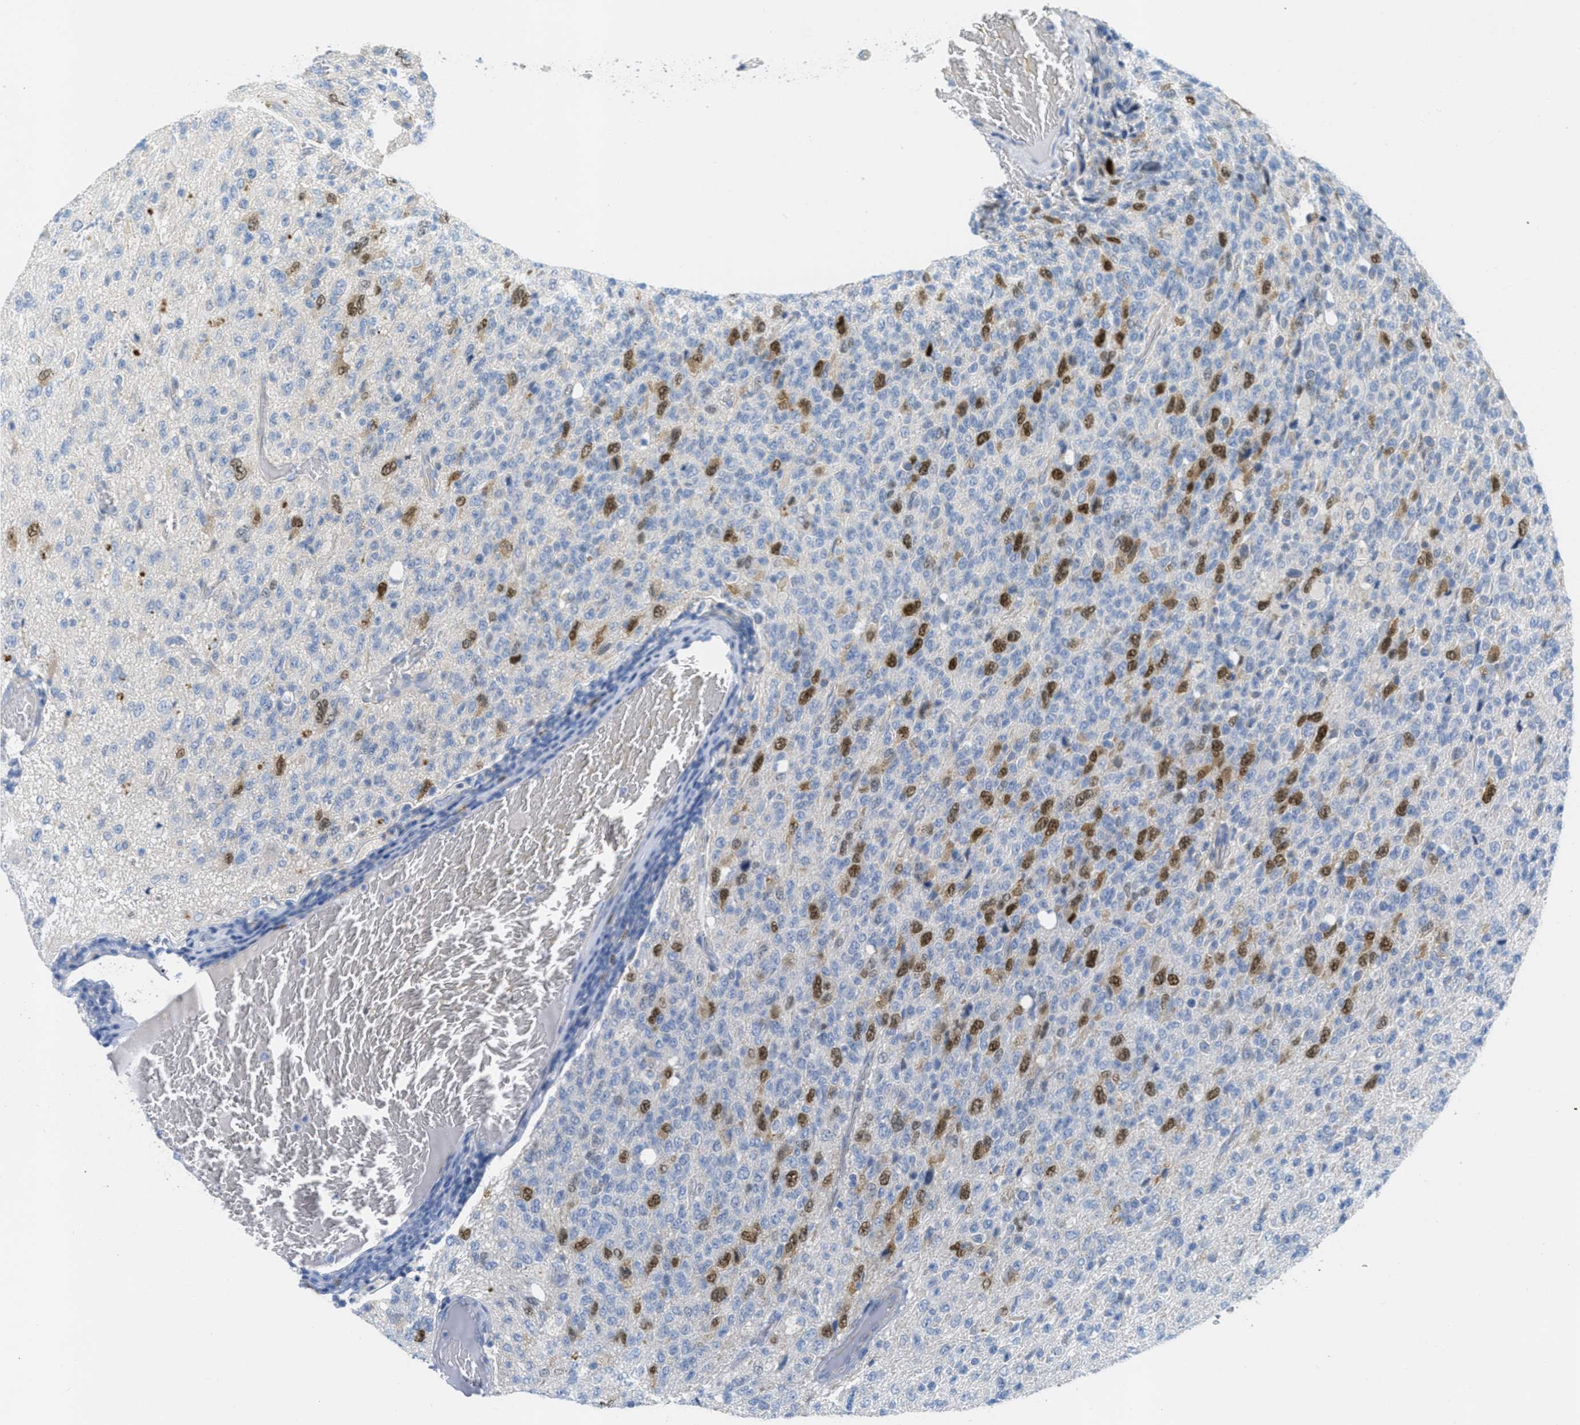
{"staining": {"intensity": "strong", "quantity": "<25%", "location": "nuclear"}, "tissue": "glioma", "cell_type": "Tumor cells", "image_type": "cancer", "snomed": [{"axis": "morphology", "description": "Glioma, malignant, High grade"}, {"axis": "topography", "description": "pancreas cauda"}], "caption": "A high-resolution image shows immunohistochemistry (IHC) staining of malignant glioma (high-grade), which demonstrates strong nuclear expression in about <25% of tumor cells.", "gene": "ORC6", "patient": {"sex": "male", "age": 60}}